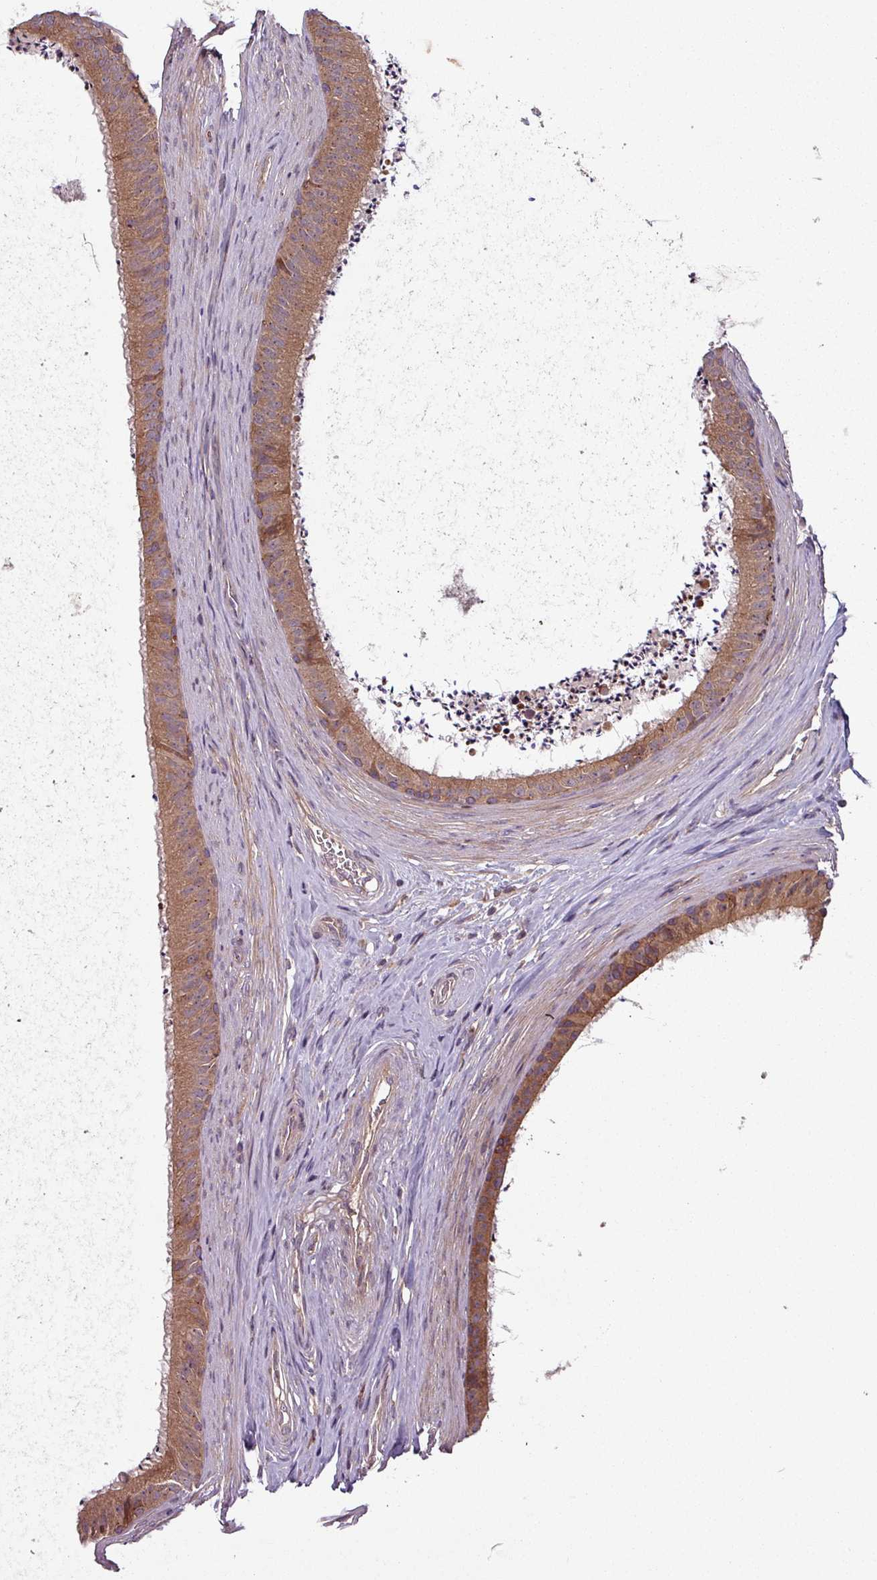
{"staining": {"intensity": "moderate", "quantity": ">75%", "location": "cytoplasmic/membranous"}, "tissue": "epididymis", "cell_type": "Glandular cells", "image_type": "normal", "snomed": [{"axis": "morphology", "description": "Normal tissue, NOS"}, {"axis": "topography", "description": "Testis"}, {"axis": "topography", "description": "Epididymis"}], "caption": "This image demonstrates IHC staining of unremarkable human epididymis, with medium moderate cytoplasmic/membranous expression in about >75% of glandular cells.", "gene": "GSKIP", "patient": {"sex": "male", "age": 41}}